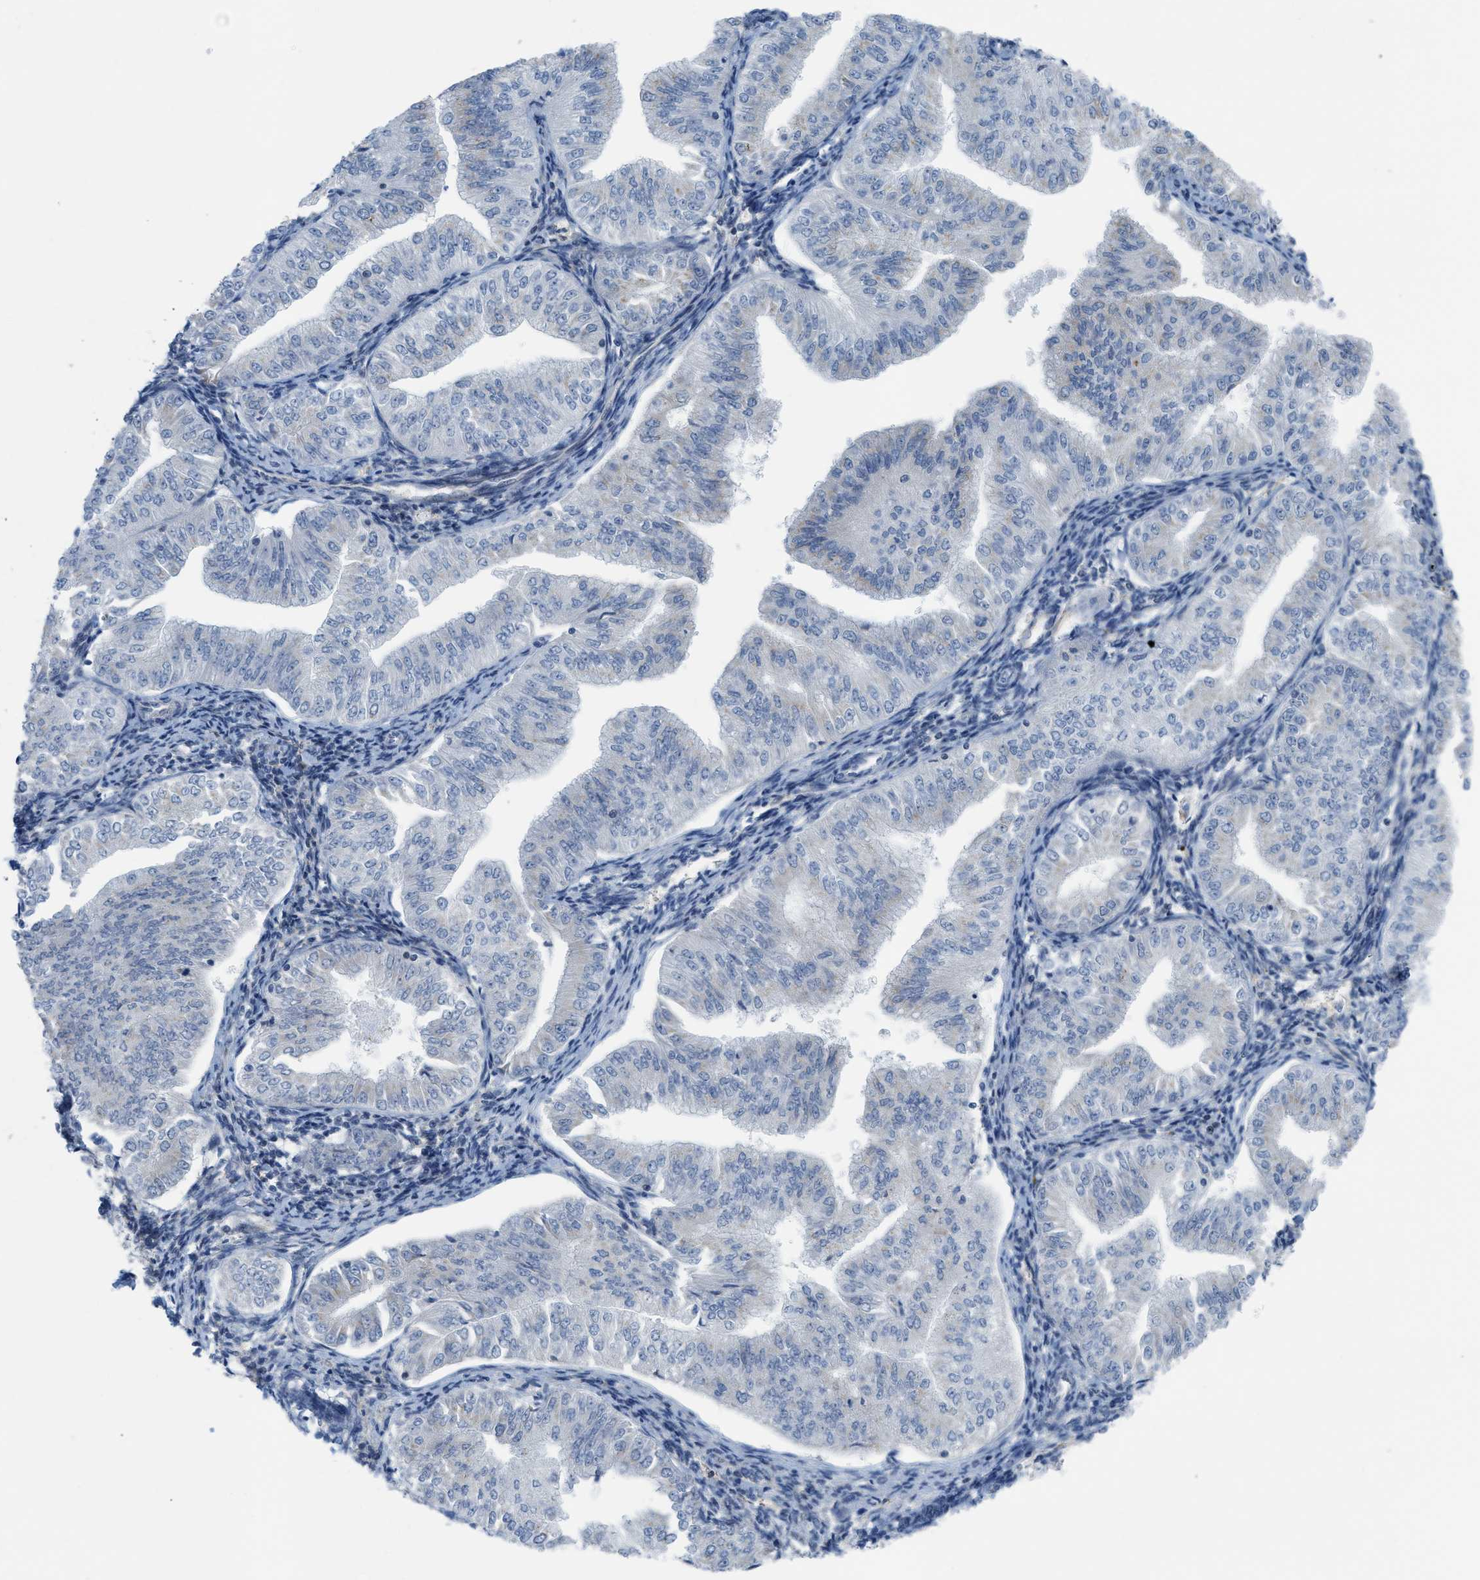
{"staining": {"intensity": "negative", "quantity": "none", "location": "none"}, "tissue": "endometrial cancer", "cell_type": "Tumor cells", "image_type": "cancer", "snomed": [{"axis": "morphology", "description": "Normal tissue, NOS"}, {"axis": "morphology", "description": "Adenocarcinoma, NOS"}, {"axis": "topography", "description": "Endometrium"}], "caption": "Micrograph shows no protein staining in tumor cells of adenocarcinoma (endometrial) tissue.", "gene": "ASGR1", "patient": {"sex": "female", "age": 53}}